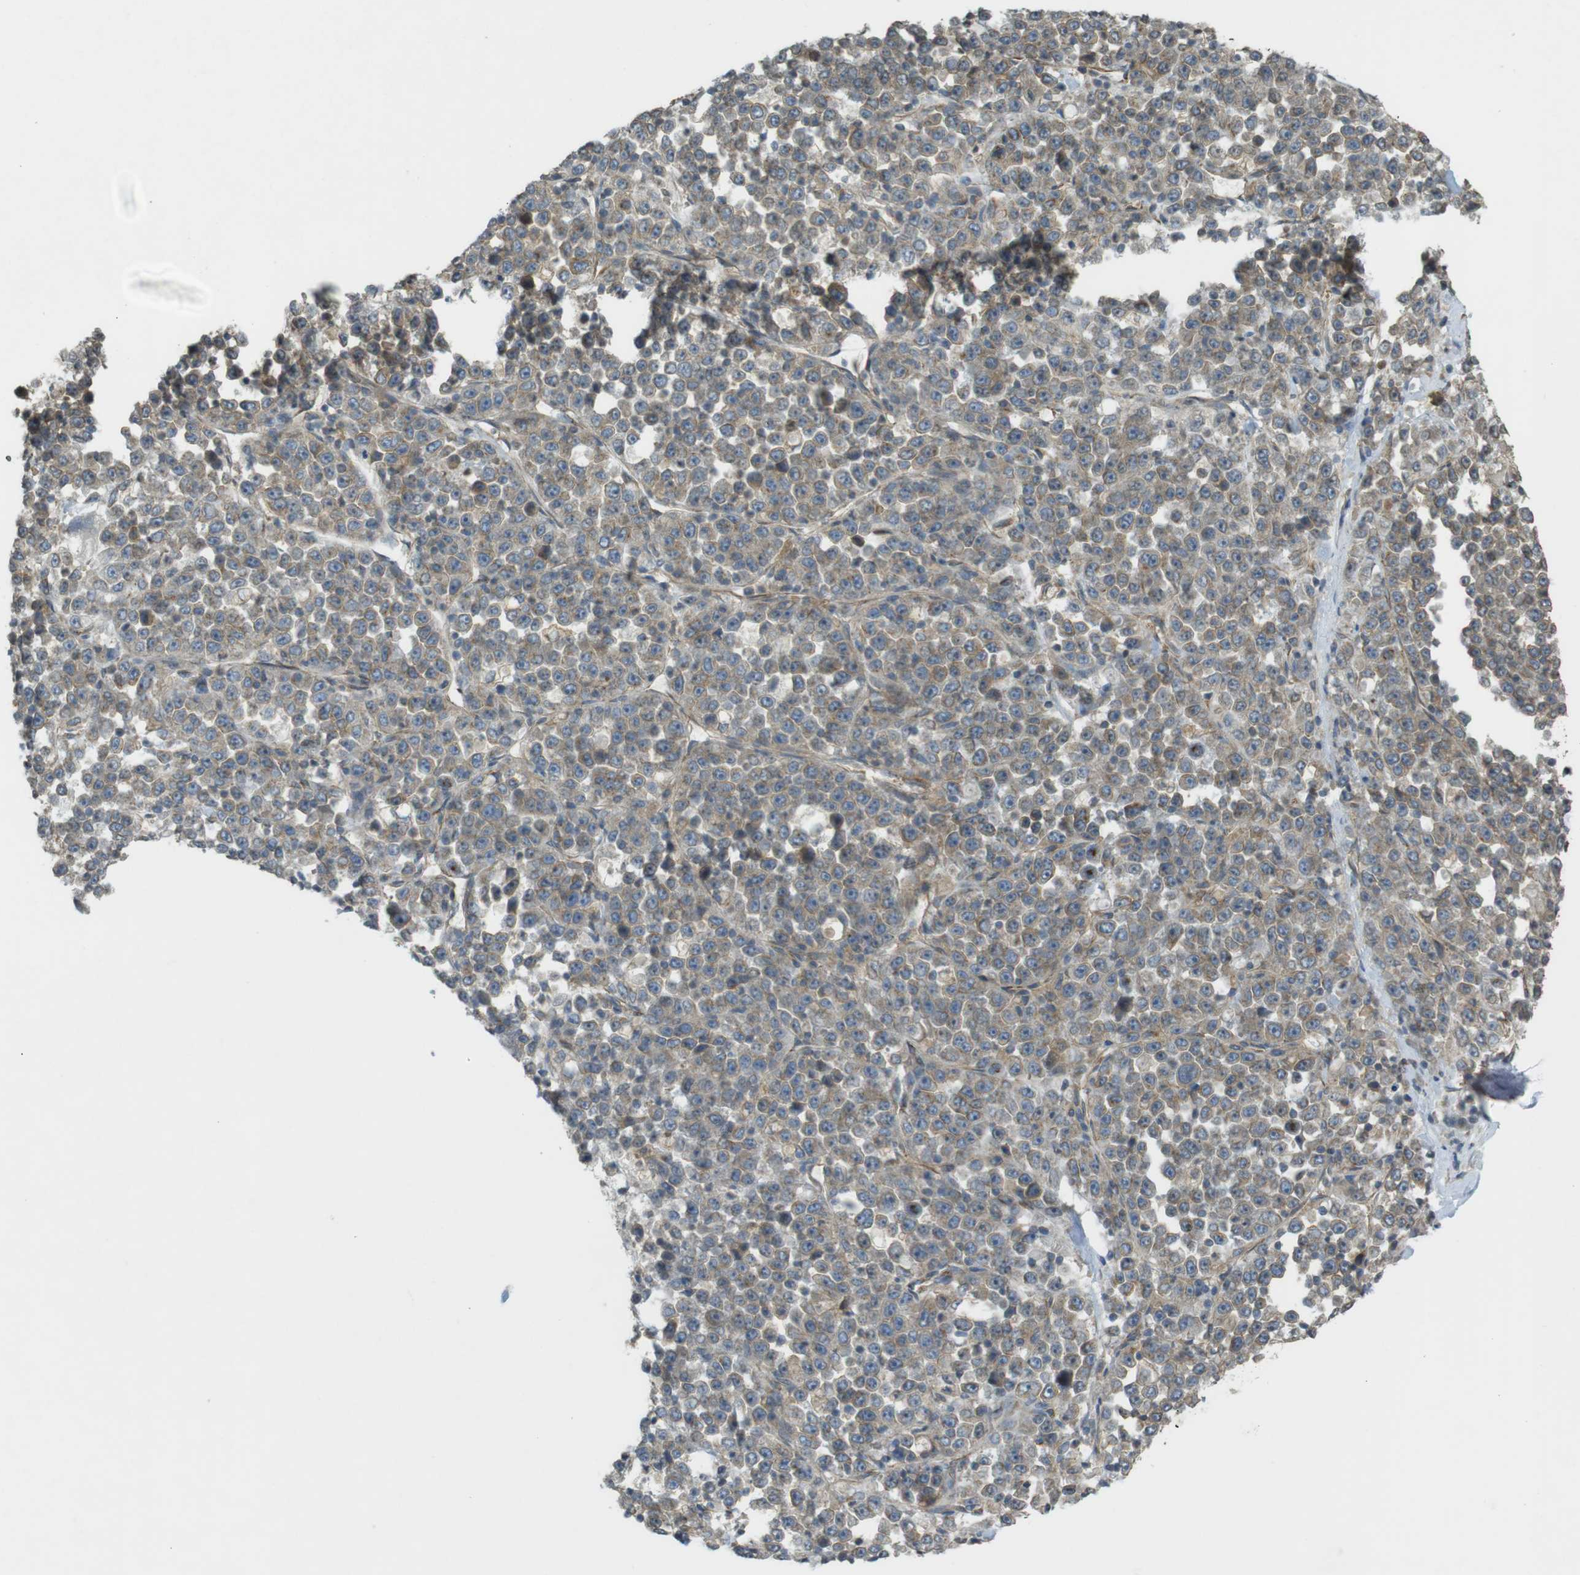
{"staining": {"intensity": "weak", "quantity": ">75%", "location": "cytoplasmic/membranous"}, "tissue": "stomach cancer", "cell_type": "Tumor cells", "image_type": "cancer", "snomed": [{"axis": "morphology", "description": "Normal tissue, NOS"}, {"axis": "morphology", "description": "Adenocarcinoma, NOS"}, {"axis": "topography", "description": "Stomach, upper"}, {"axis": "topography", "description": "Stomach"}], "caption": "There is low levels of weak cytoplasmic/membranous expression in tumor cells of stomach cancer (adenocarcinoma), as demonstrated by immunohistochemical staining (brown color).", "gene": "KIF5B", "patient": {"sex": "male", "age": 59}}